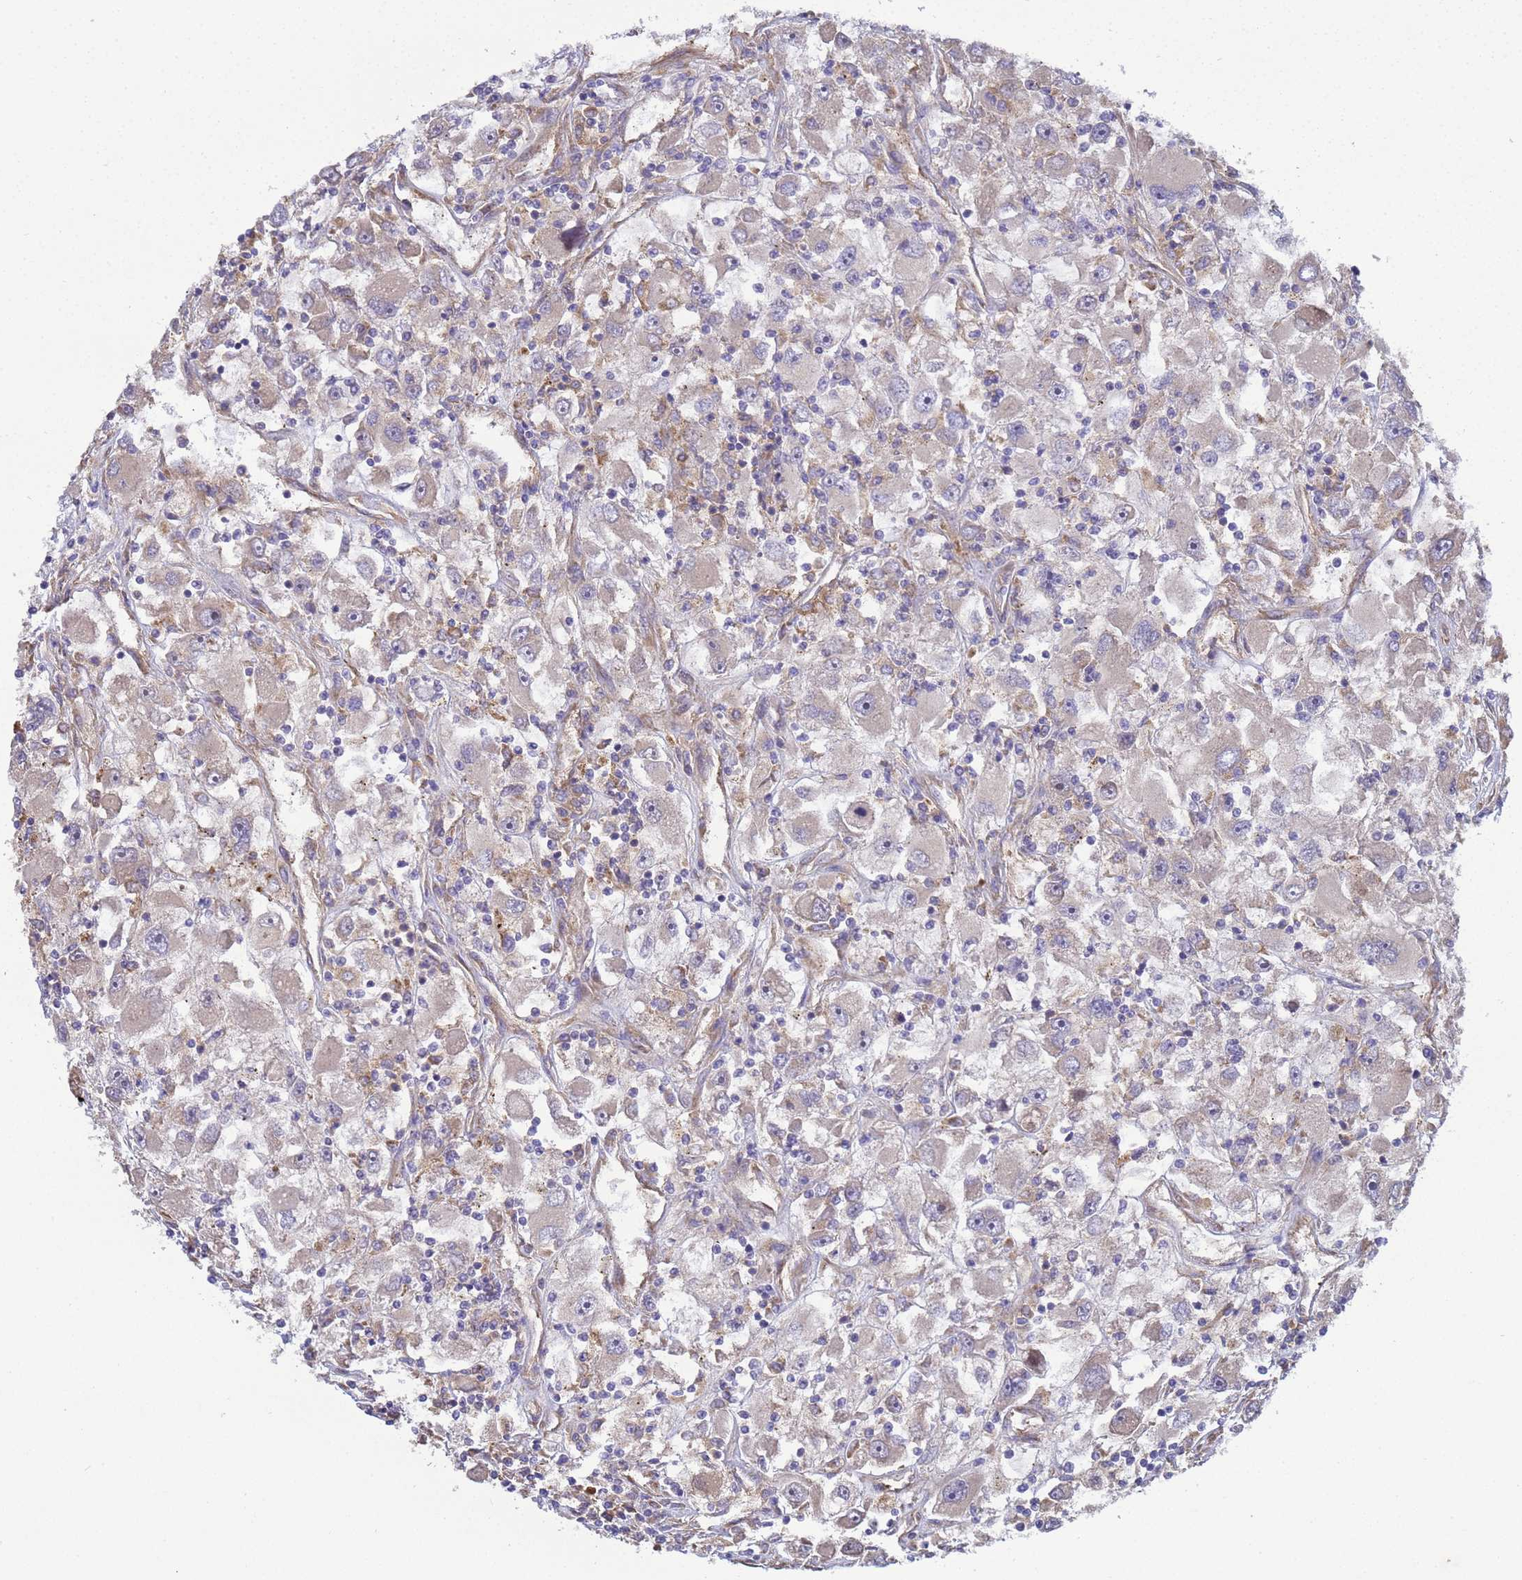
{"staining": {"intensity": "weak", "quantity": "25%-75%", "location": "cytoplasmic/membranous"}, "tissue": "renal cancer", "cell_type": "Tumor cells", "image_type": "cancer", "snomed": [{"axis": "morphology", "description": "Adenocarcinoma, NOS"}, {"axis": "topography", "description": "Kidney"}], "caption": "High-magnification brightfield microscopy of renal cancer (adenocarcinoma) stained with DAB (brown) and counterstained with hematoxylin (blue). tumor cells exhibit weak cytoplasmic/membranous expression is appreciated in about25%-75% of cells.", "gene": "BECN1", "patient": {"sex": "female", "age": 52}}